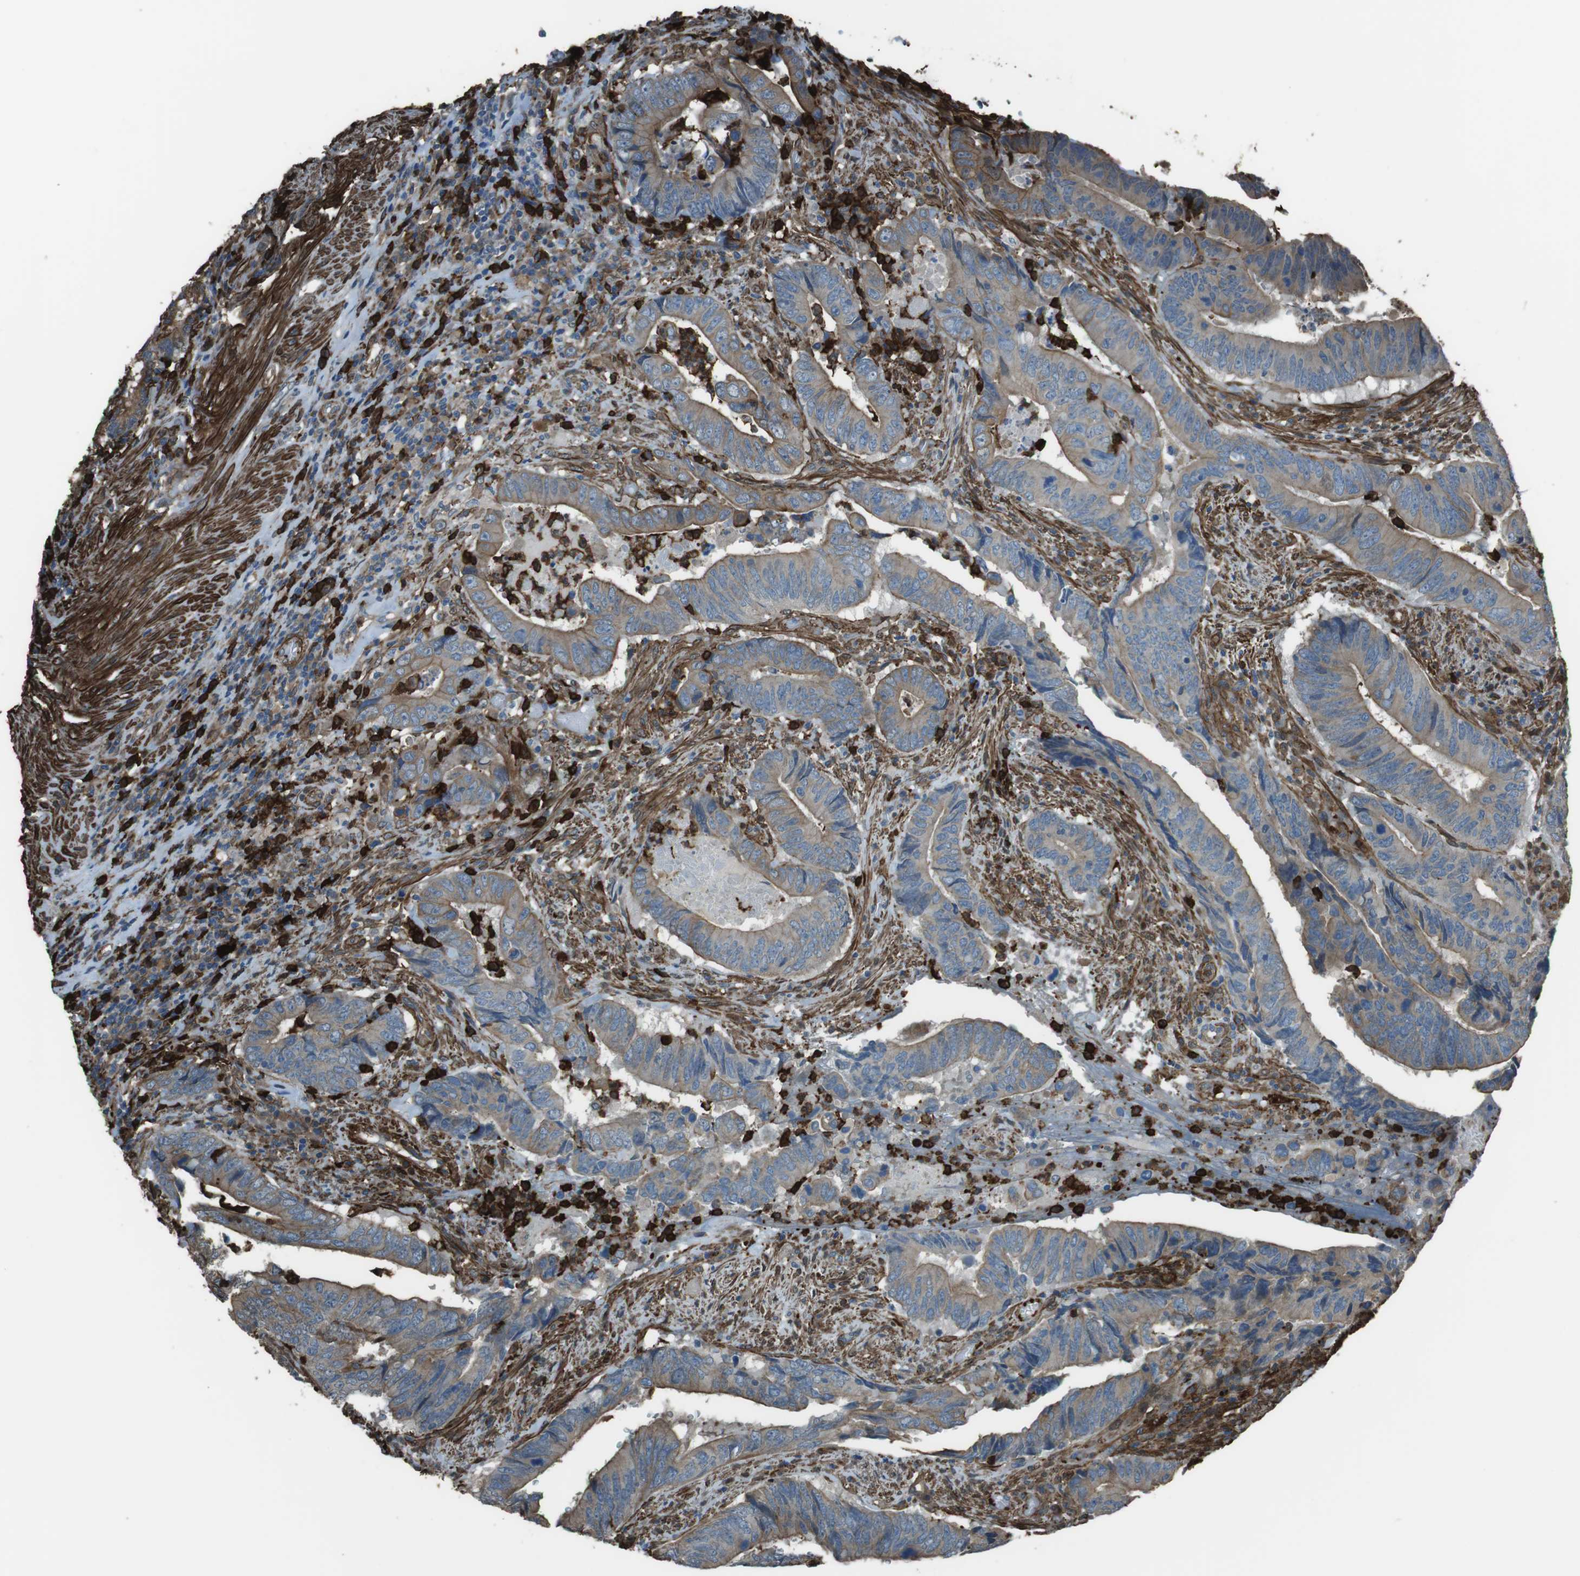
{"staining": {"intensity": "moderate", "quantity": ">75%", "location": "cytoplasmic/membranous"}, "tissue": "colorectal cancer", "cell_type": "Tumor cells", "image_type": "cancer", "snomed": [{"axis": "morphology", "description": "Normal tissue, NOS"}, {"axis": "morphology", "description": "Adenocarcinoma, NOS"}, {"axis": "topography", "description": "Colon"}], "caption": "Approximately >75% of tumor cells in colorectal adenocarcinoma exhibit moderate cytoplasmic/membranous protein positivity as visualized by brown immunohistochemical staining.", "gene": "SFT2D1", "patient": {"sex": "male", "age": 56}}